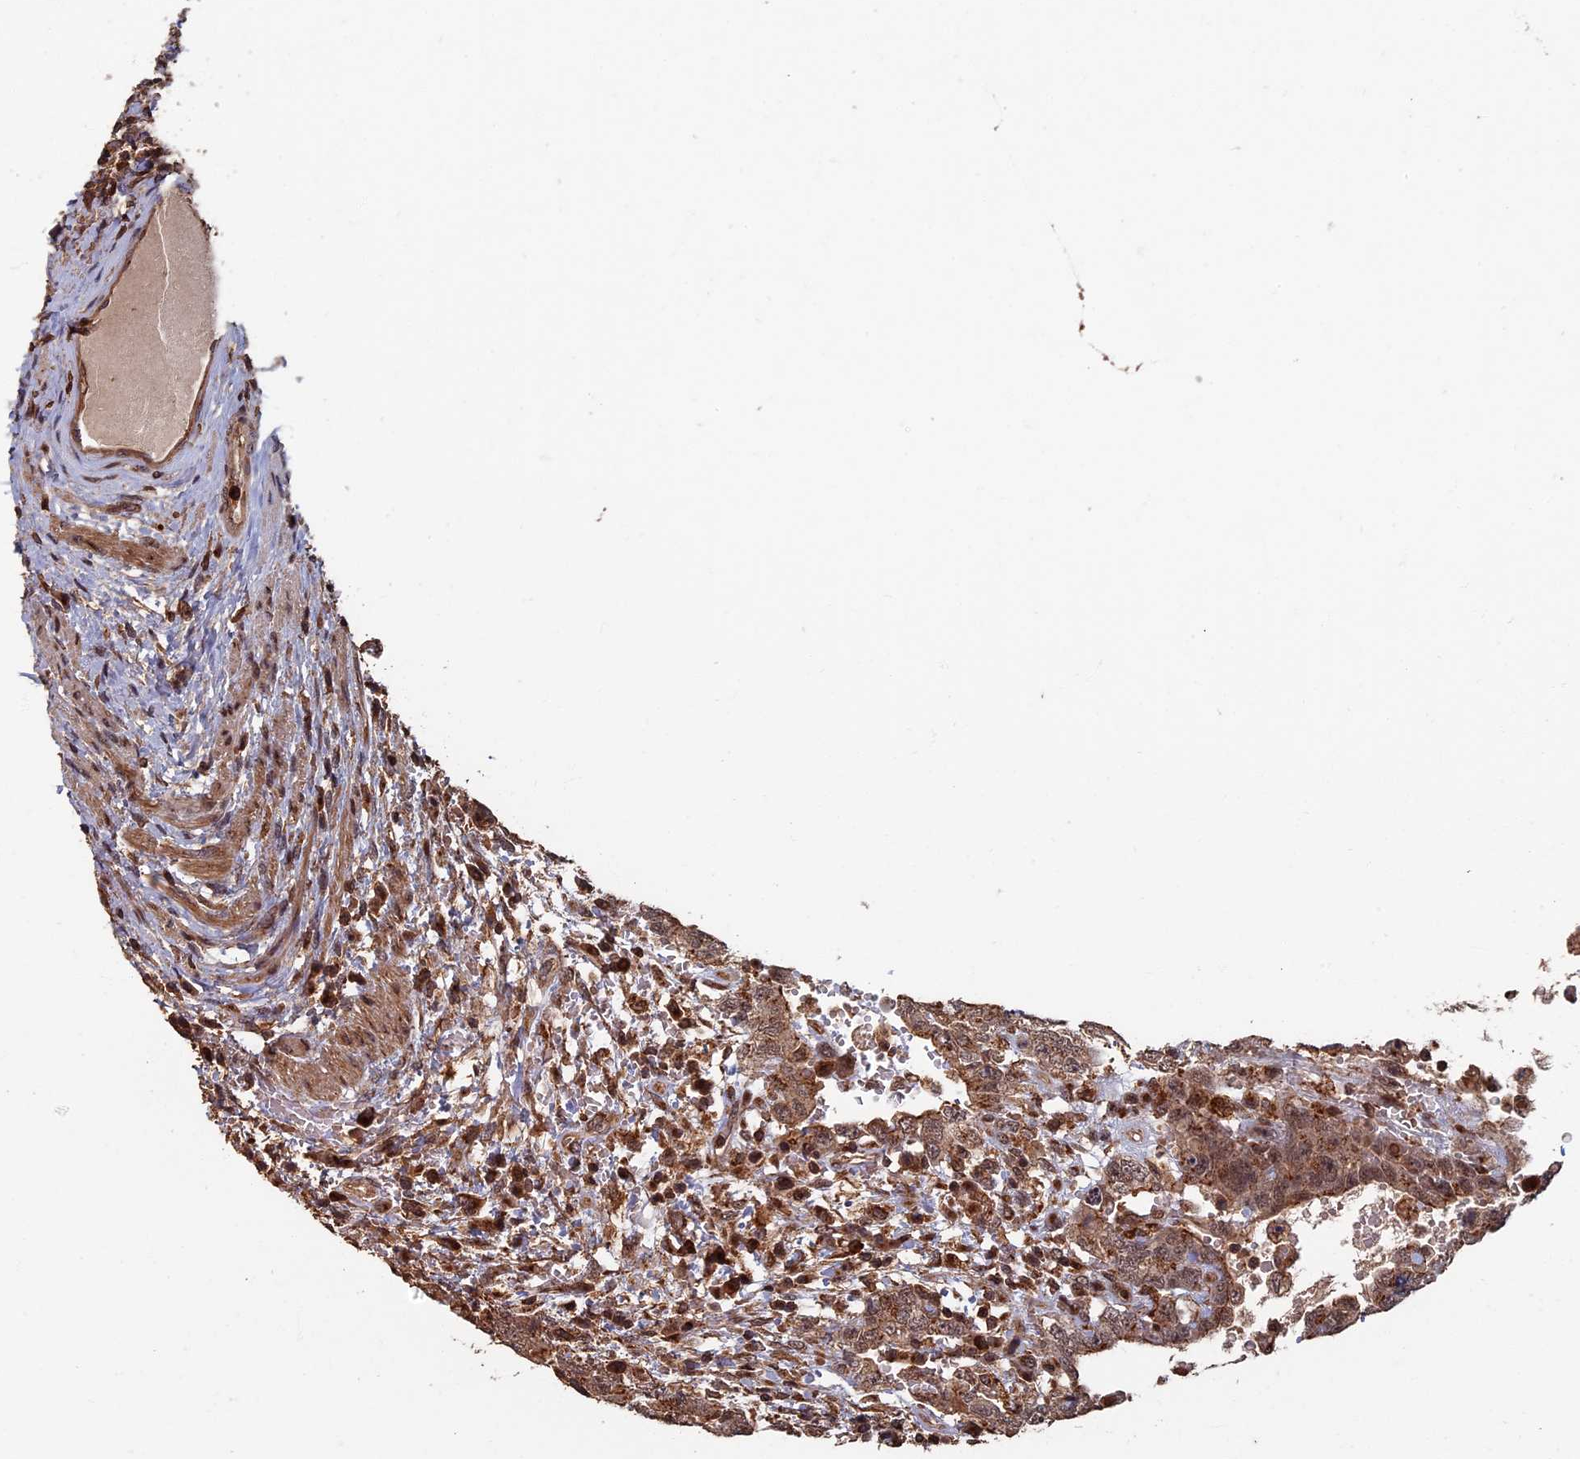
{"staining": {"intensity": "moderate", "quantity": ">75%", "location": "cytoplasmic/membranous,nuclear"}, "tissue": "testis cancer", "cell_type": "Tumor cells", "image_type": "cancer", "snomed": [{"axis": "morphology", "description": "Carcinoma, Embryonal, NOS"}, {"axis": "topography", "description": "Testis"}], "caption": "The immunohistochemical stain shows moderate cytoplasmic/membranous and nuclear expression in tumor cells of embryonal carcinoma (testis) tissue.", "gene": "RASGRF1", "patient": {"sex": "male", "age": 26}}